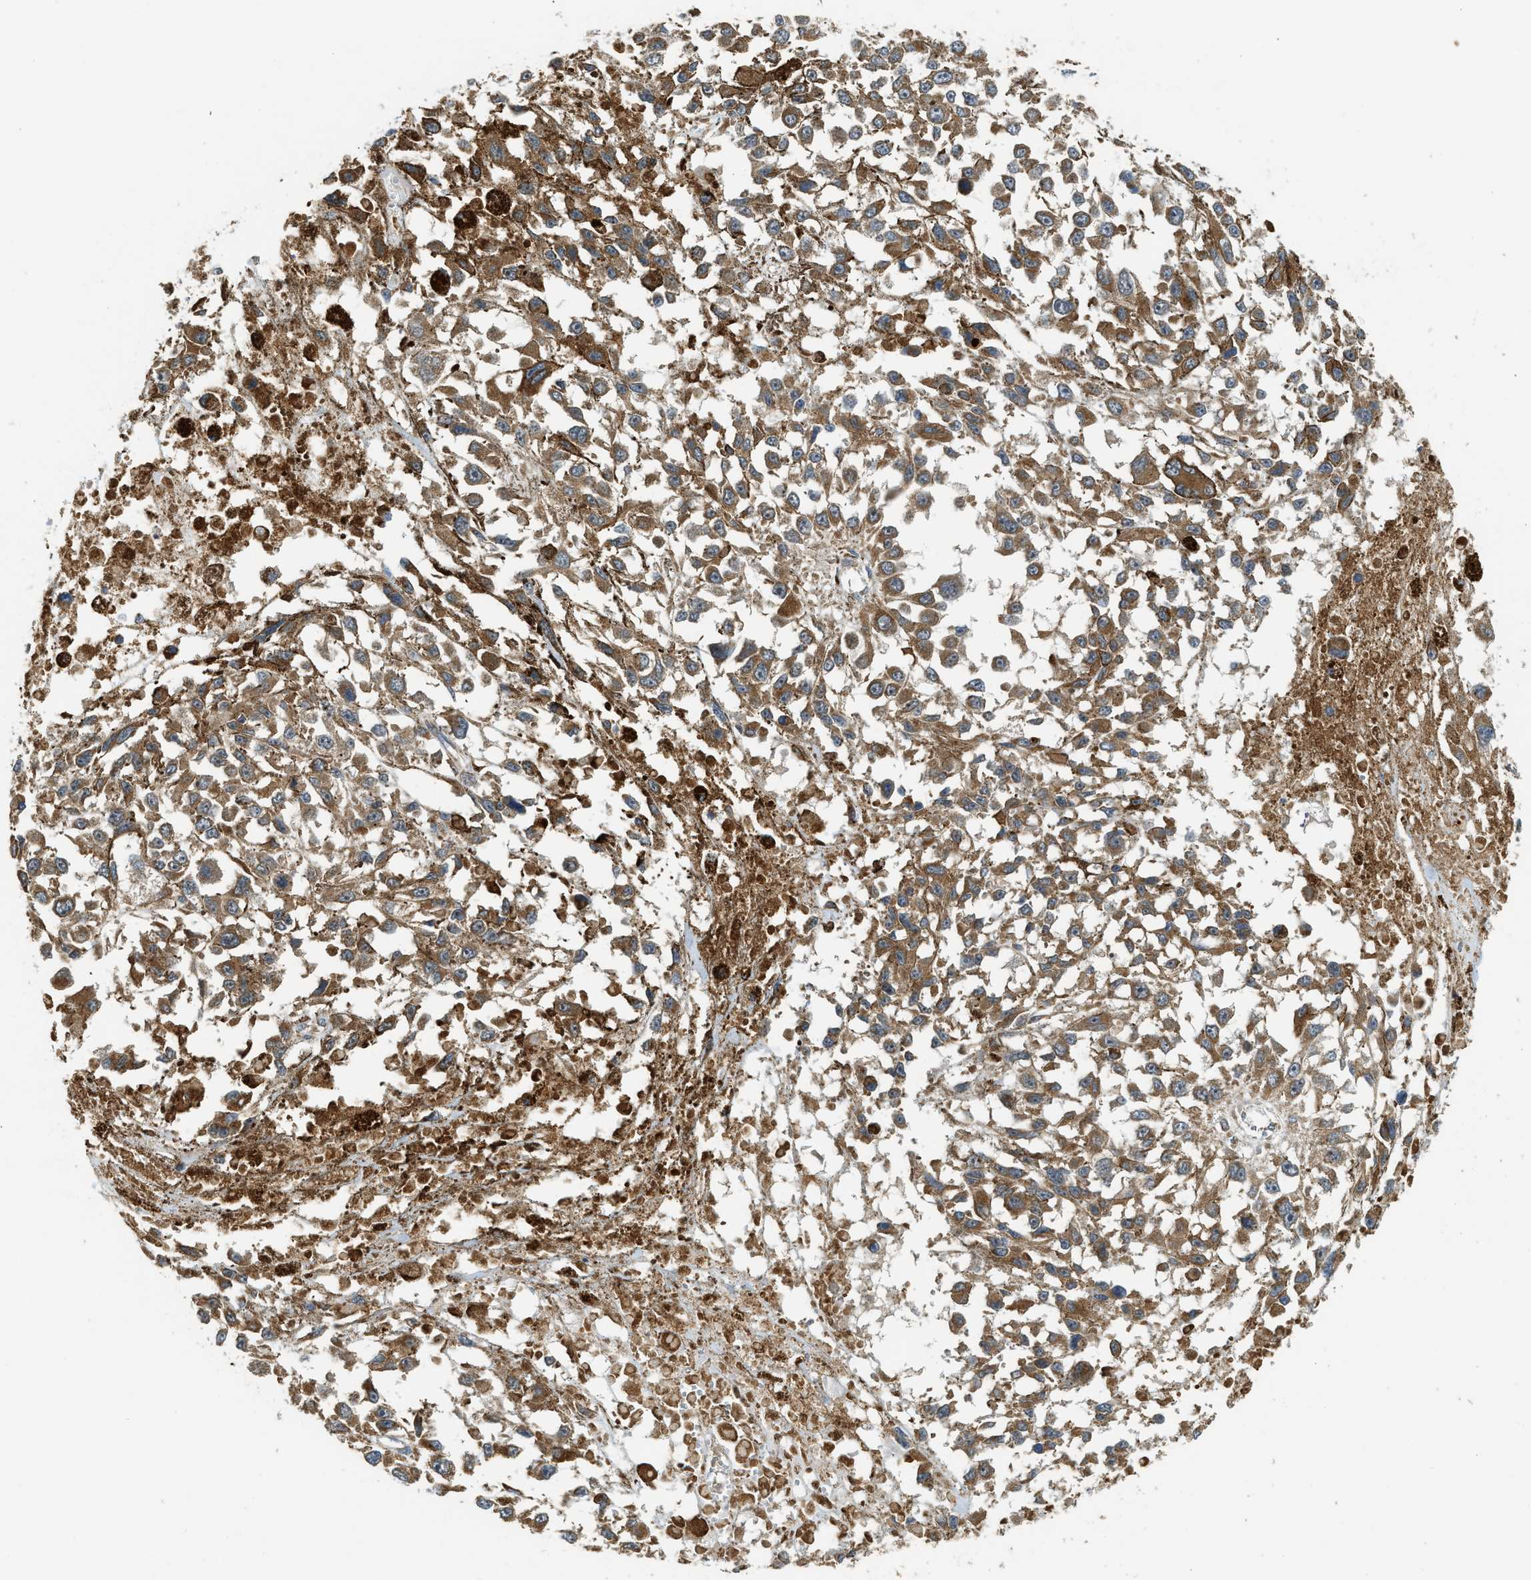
{"staining": {"intensity": "moderate", "quantity": ">75%", "location": "cytoplasmic/membranous"}, "tissue": "melanoma", "cell_type": "Tumor cells", "image_type": "cancer", "snomed": [{"axis": "morphology", "description": "Malignant melanoma, Metastatic site"}, {"axis": "topography", "description": "Lymph node"}], "caption": "High-power microscopy captured an IHC photomicrograph of melanoma, revealing moderate cytoplasmic/membranous positivity in approximately >75% of tumor cells.", "gene": "STARD3", "patient": {"sex": "male", "age": 59}}